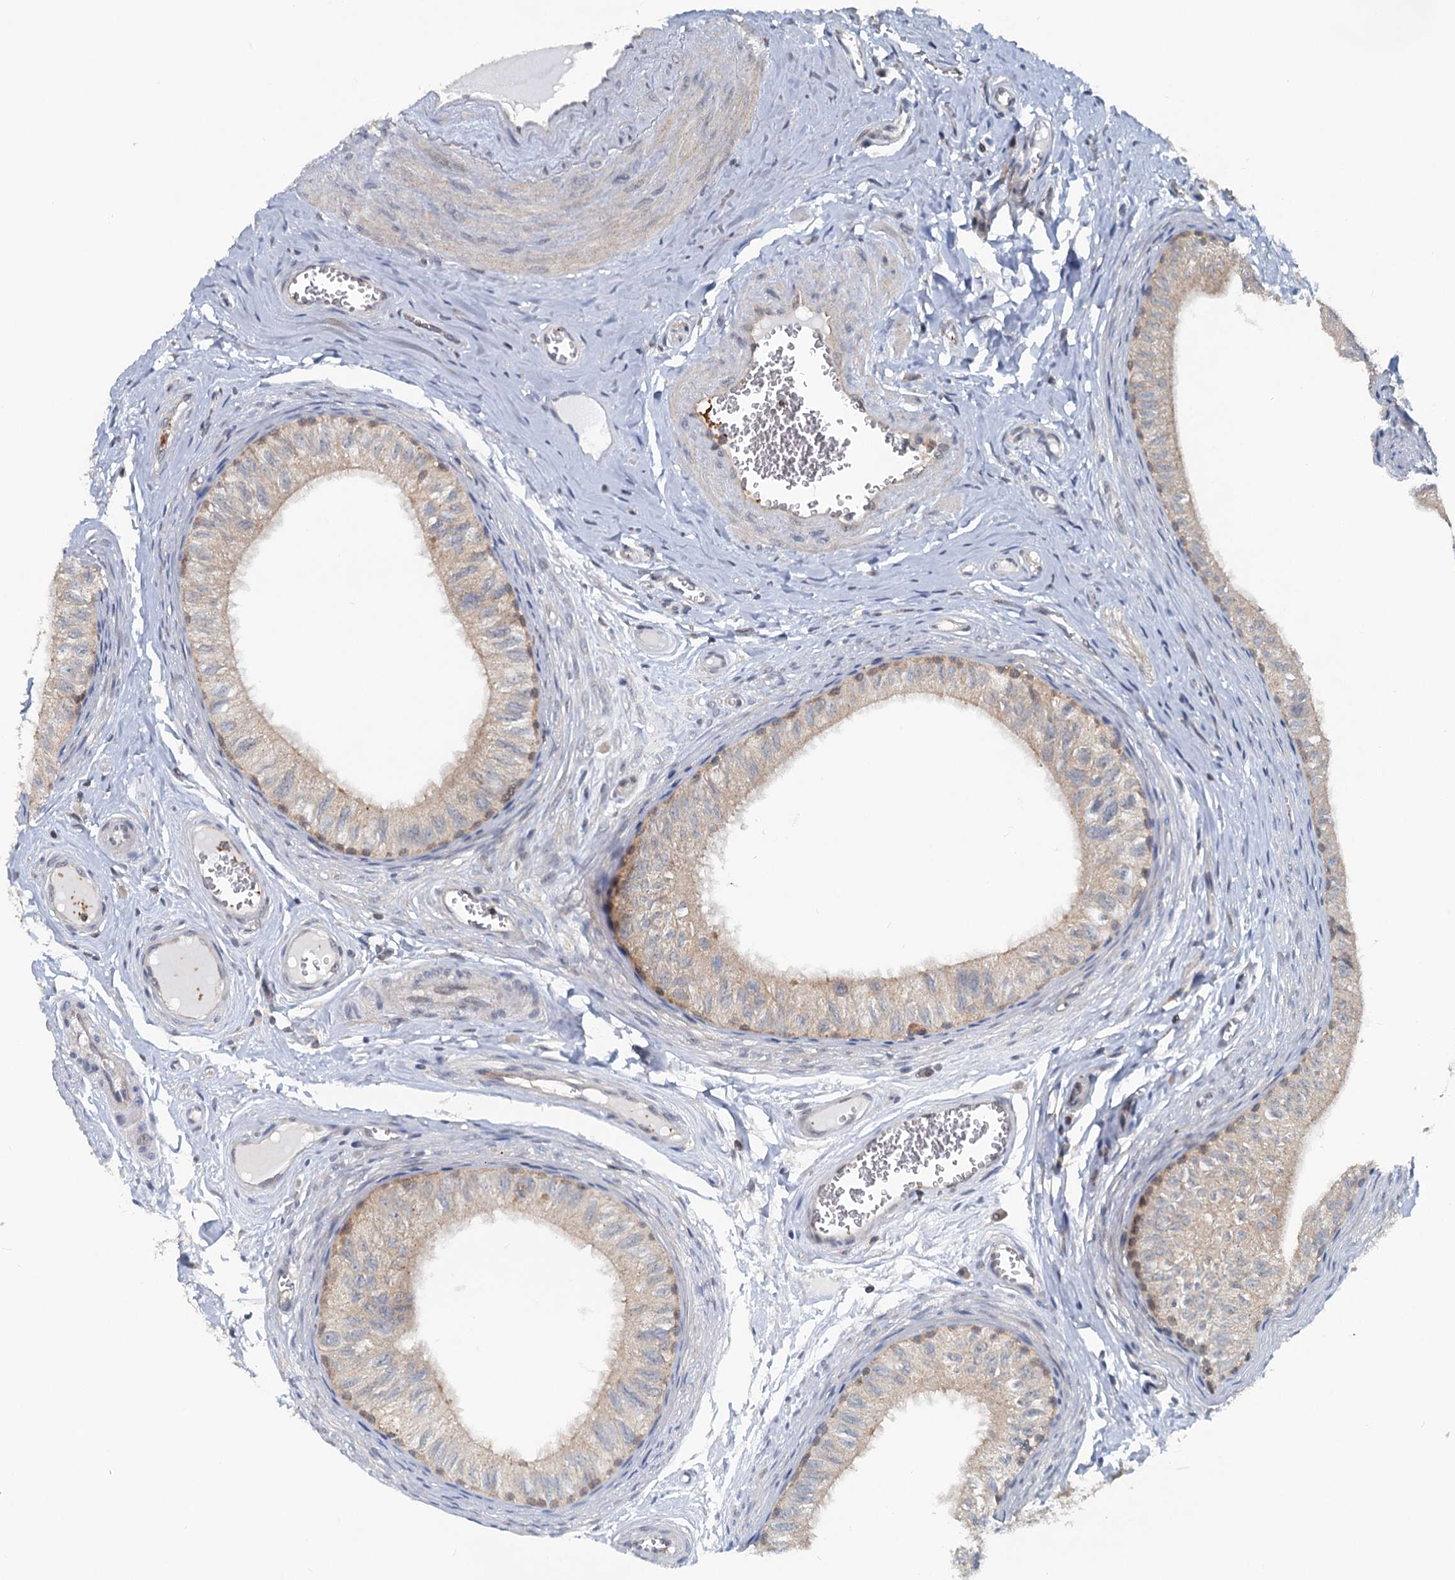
{"staining": {"intensity": "moderate", "quantity": "25%-75%", "location": "cytoplasmic/membranous"}, "tissue": "epididymis", "cell_type": "Glandular cells", "image_type": "normal", "snomed": [{"axis": "morphology", "description": "Normal tissue, NOS"}, {"axis": "topography", "description": "Epididymis"}], "caption": "This image exhibits benign epididymis stained with immunohistochemistry to label a protein in brown. The cytoplasmic/membranous of glandular cells show moderate positivity for the protein. Nuclei are counter-stained blue.", "gene": "GCLM", "patient": {"sex": "male", "age": 42}}